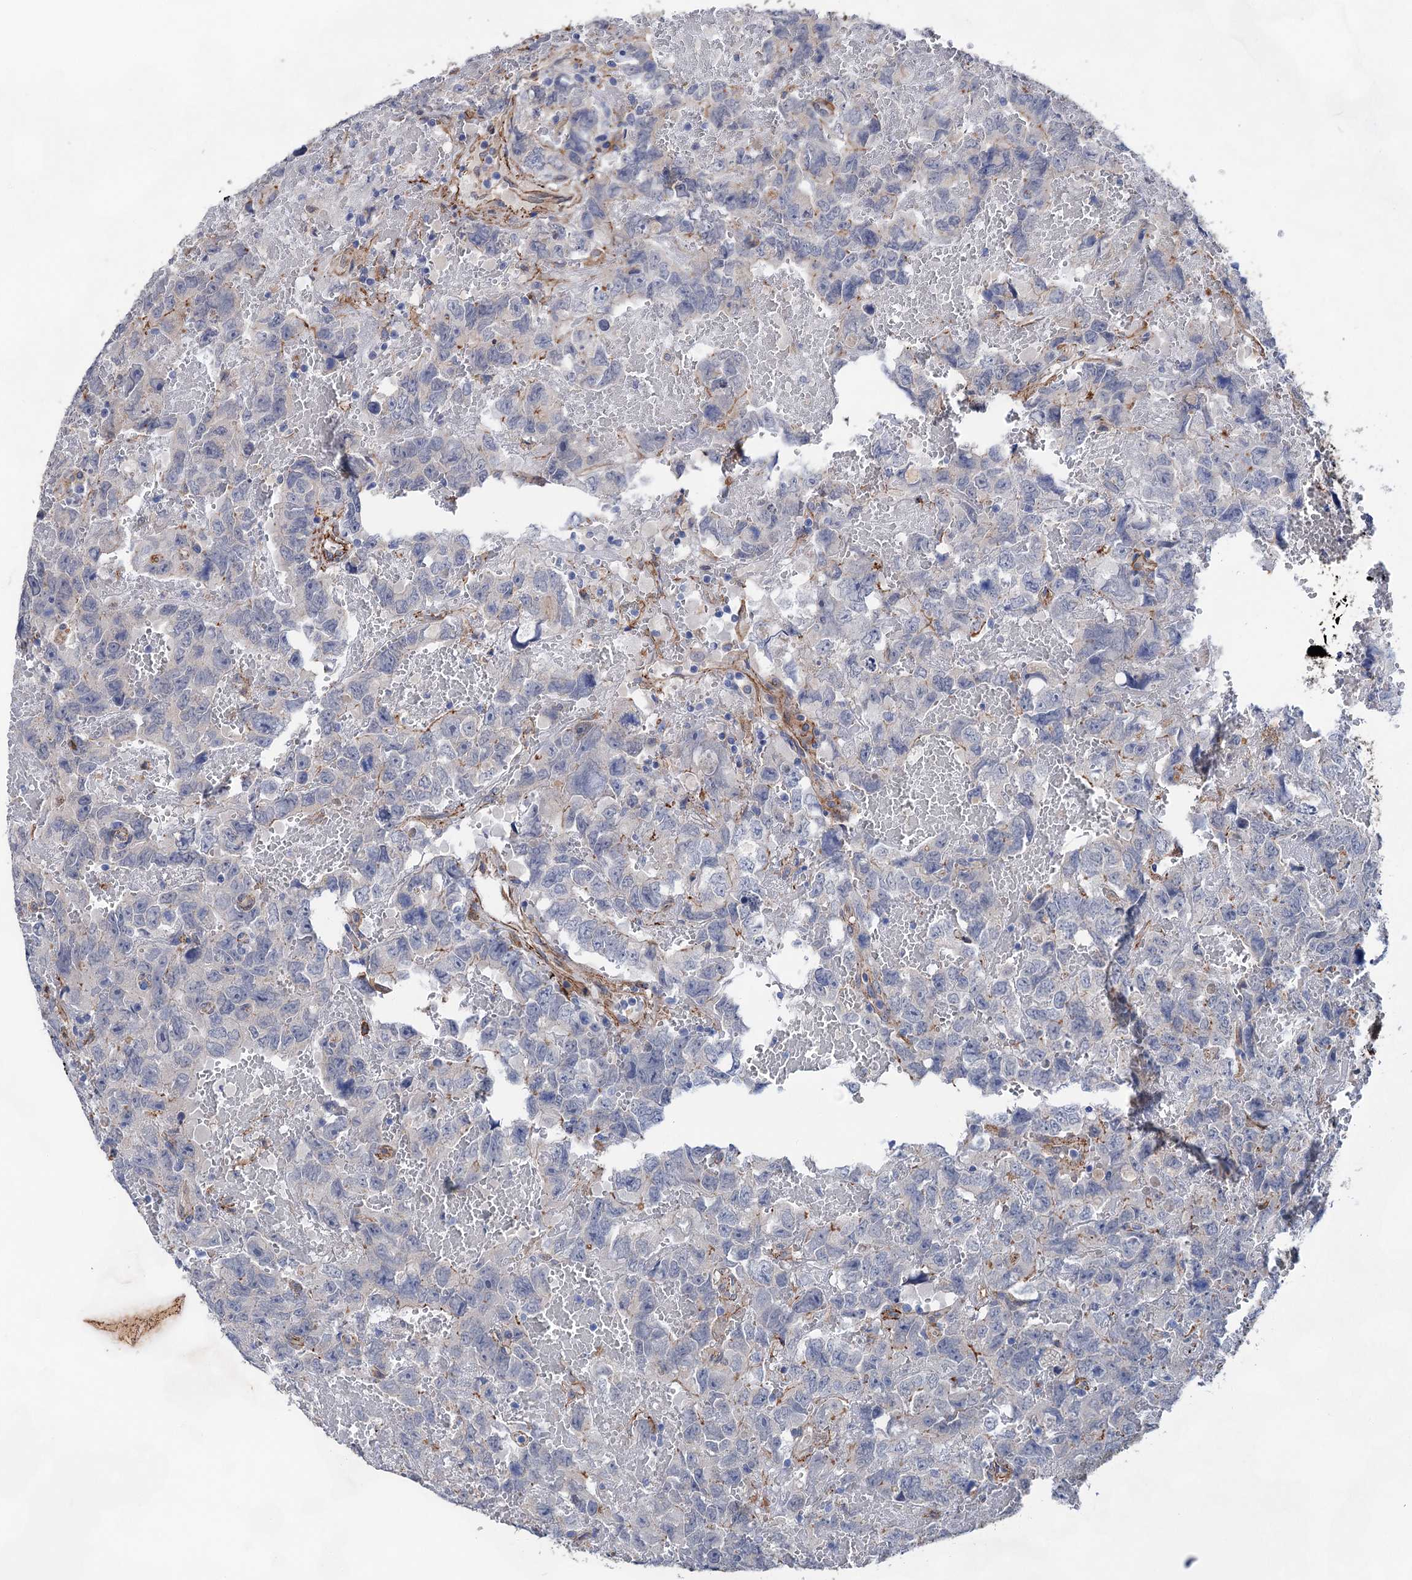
{"staining": {"intensity": "negative", "quantity": "none", "location": "none"}, "tissue": "testis cancer", "cell_type": "Tumor cells", "image_type": "cancer", "snomed": [{"axis": "morphology", "description": "Carcinoma, Embryonal, NOS"}, {"axis": "topography", "description": "Testis"}], "caption": "IHC photomicrograph of neoplastic tissue: human testis cancer stained with DAB (3,3'-diaminobenzidine) reveals no significant protein staining in tumor cells.", "gene": "TMTC3", "patient": {"sex": "male", "age": 45}}